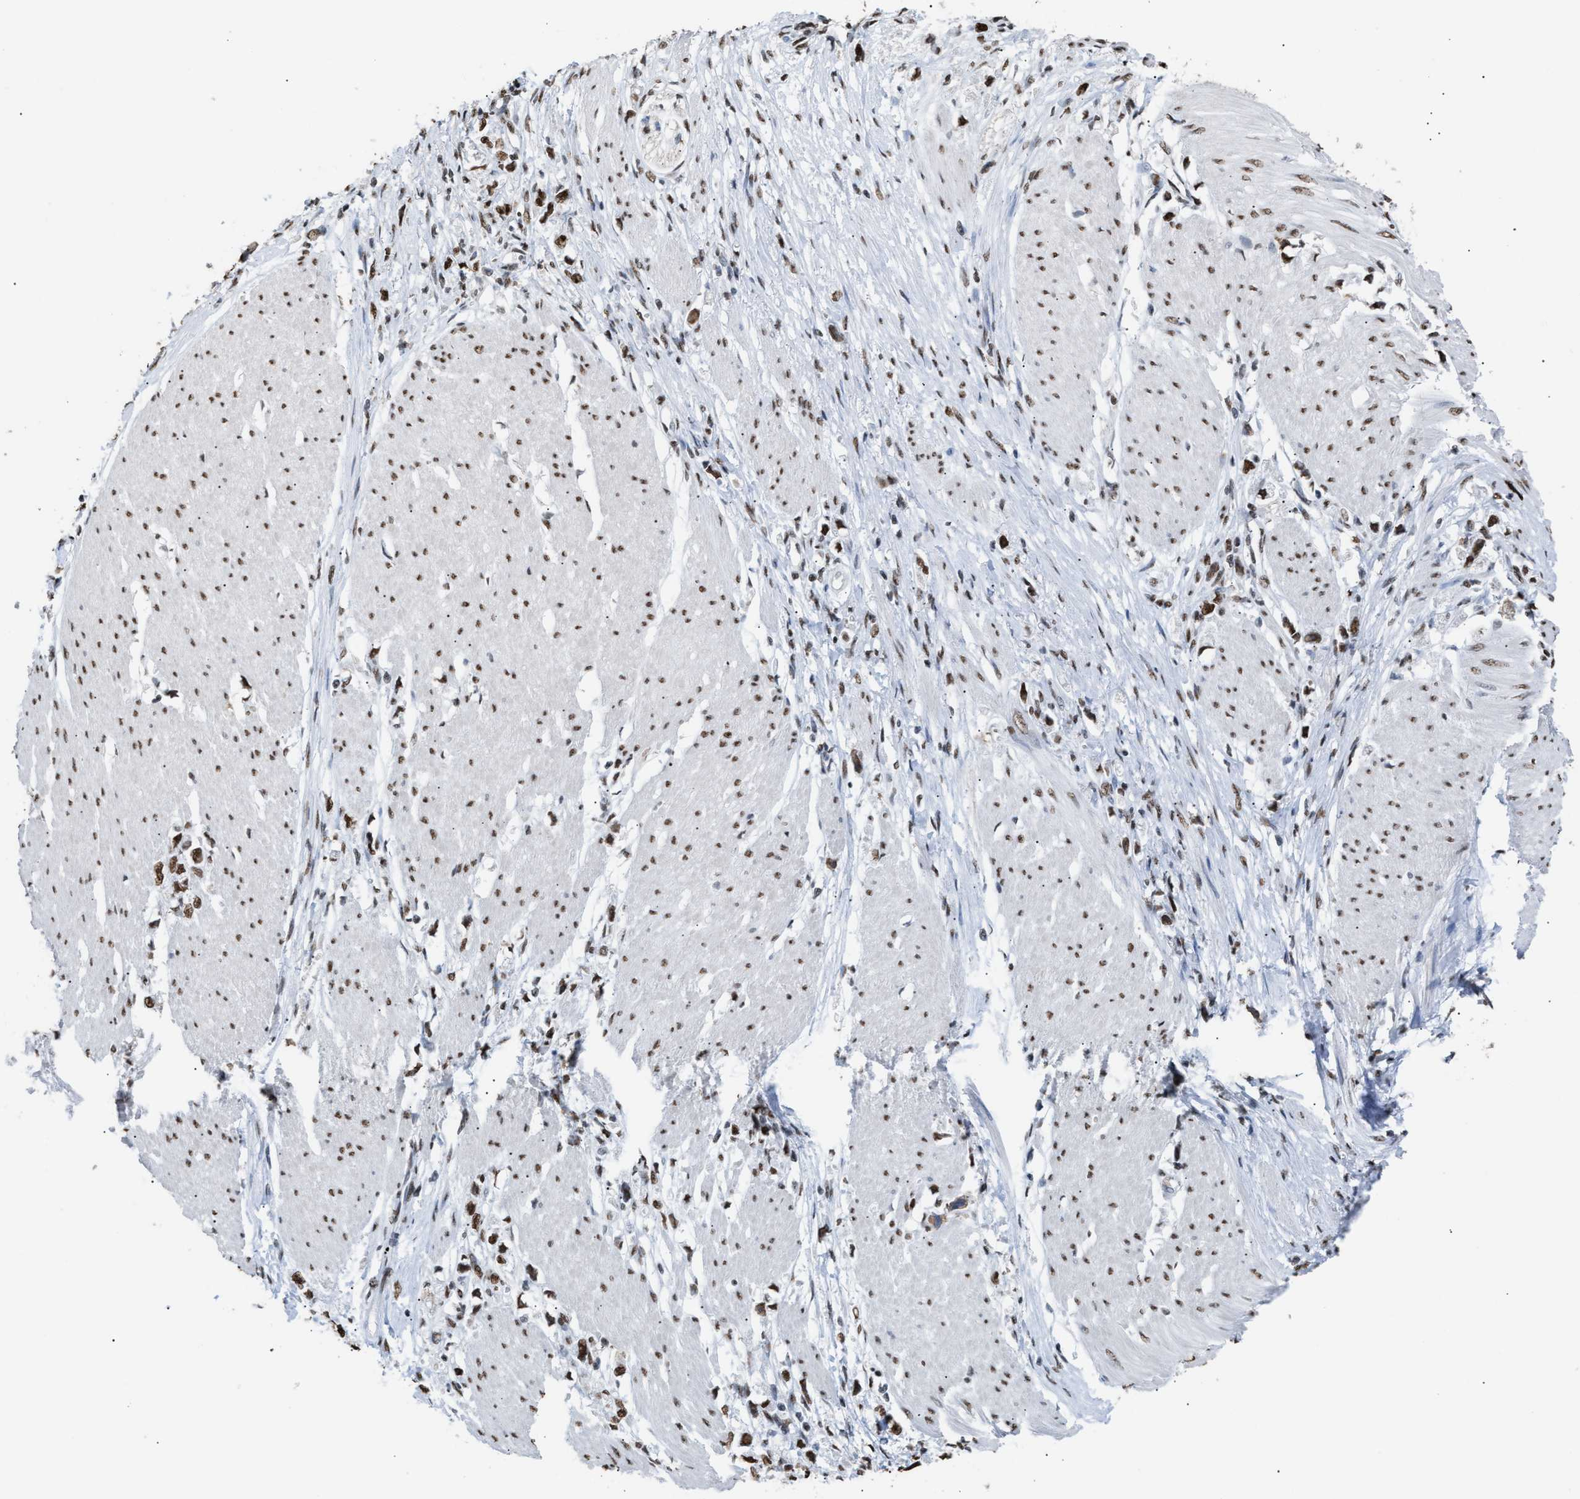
{"staining": {"intensity": "strong", "quantity": ">75%", "location": "nuclear"}, "tissue": "stomach cancer", "cell_type": "Tumor cells", "image_type": "cancer", "snomed": [{"axis": "morphology", "description": "Adenocarcinoma, NOS"}, {"axis": "topography", "description": "Stomach"}], "caption": "Protein staining exhibits strong nuclear staining in approximately >75% of tumor cells in adenocarcinoma (stomach). (DAB (3,3'-diaminobenzidine) IHC, brown staining for protein, blue staining for nuclei).", "gene": "CCAR2", "patient": {"sex": "female", "age": 59}}